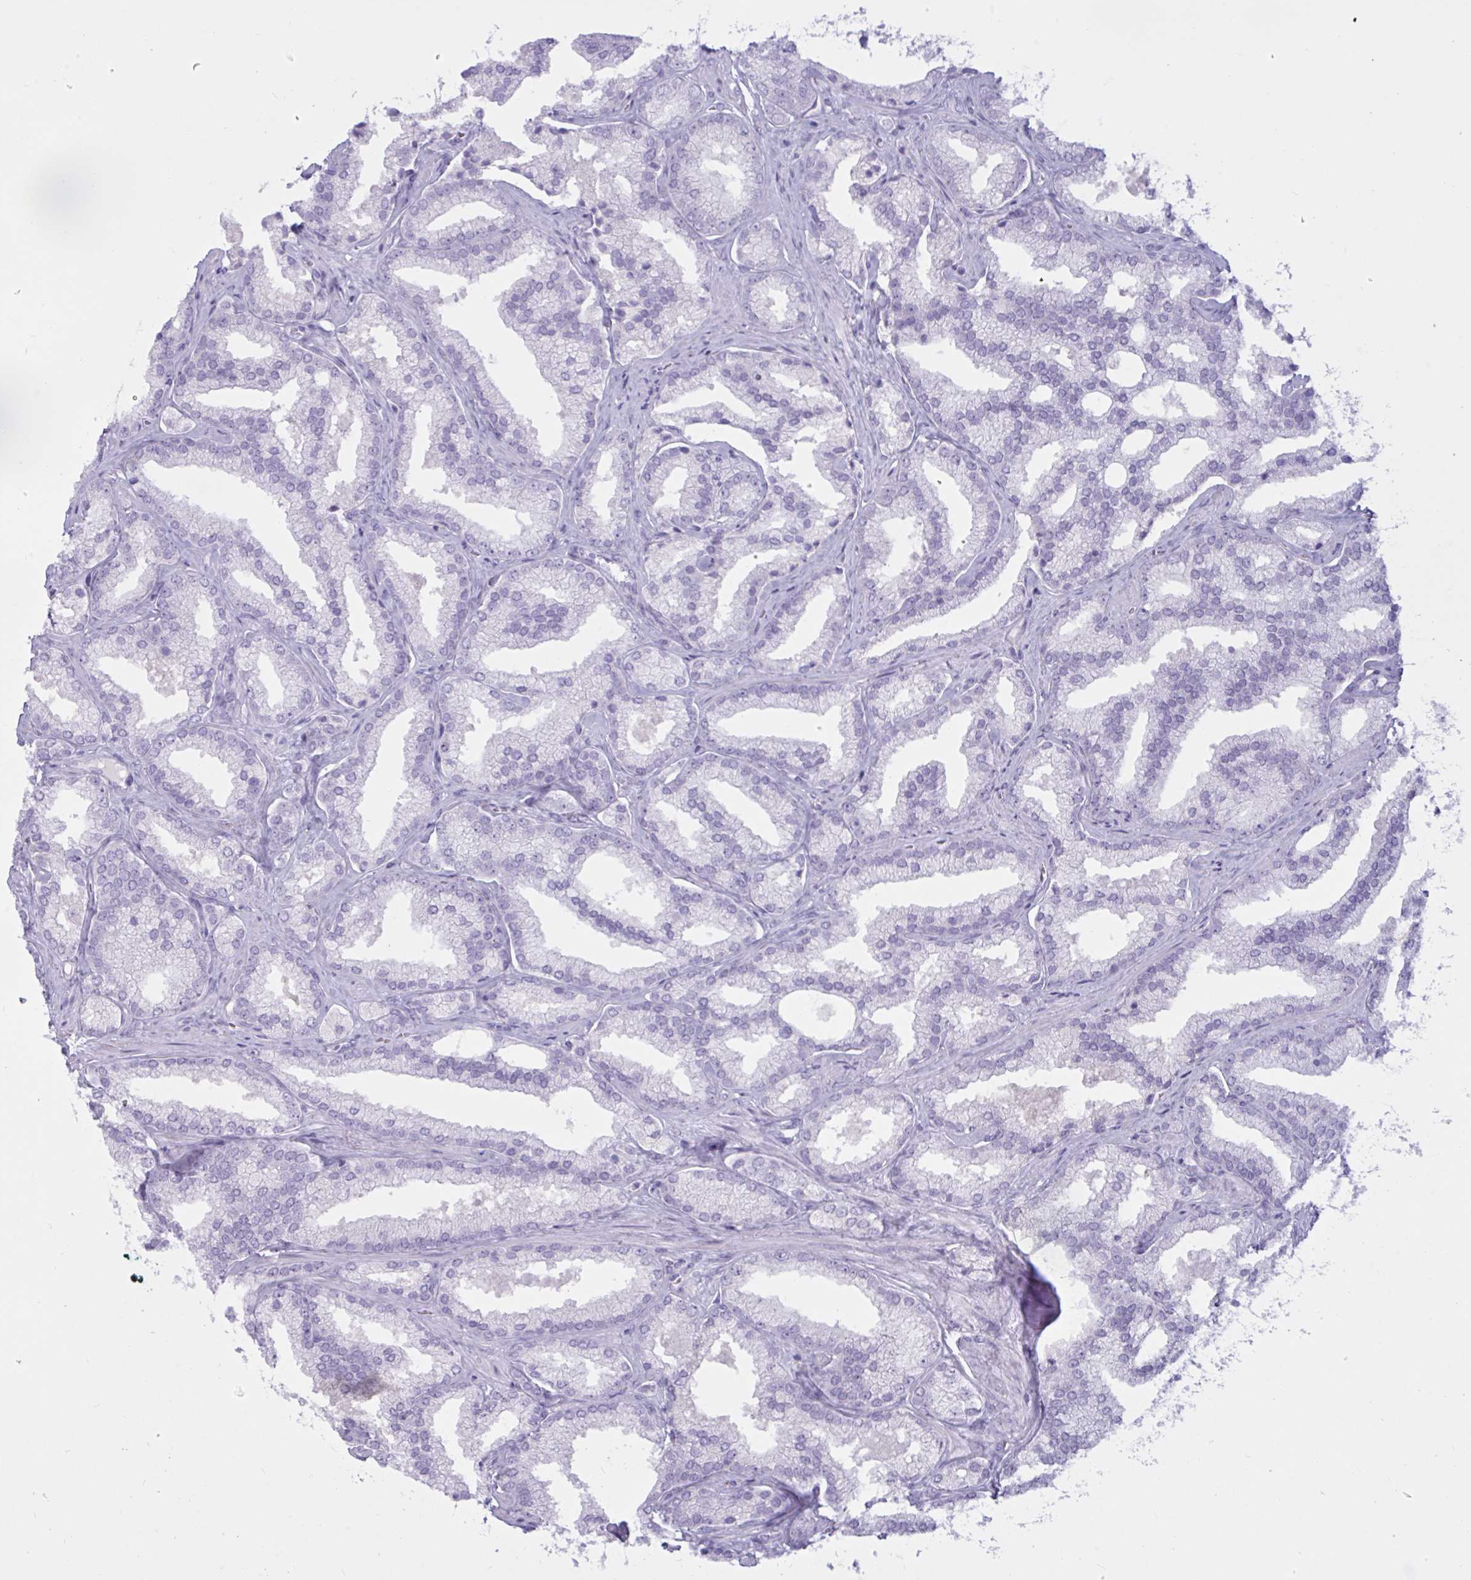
{"staining": {"intensity": "negative", "quantity": "none", "location": "none"}, "tissue": "prostate cancer", "cell_type": "Tumor cells", "image_type": "cancer", "snomed": [{"axis": "morphology", "description": "Adenocarcinoma, High grade"}, {"axis": "topography", "description": "Prostate"}], "caption": "Tumor cells are negative for protein expression in human prostate cancer (adenocarcinoma (high-grade)).", "gene": "BBS10", "patient": {"sex": "male", "age": 68}}